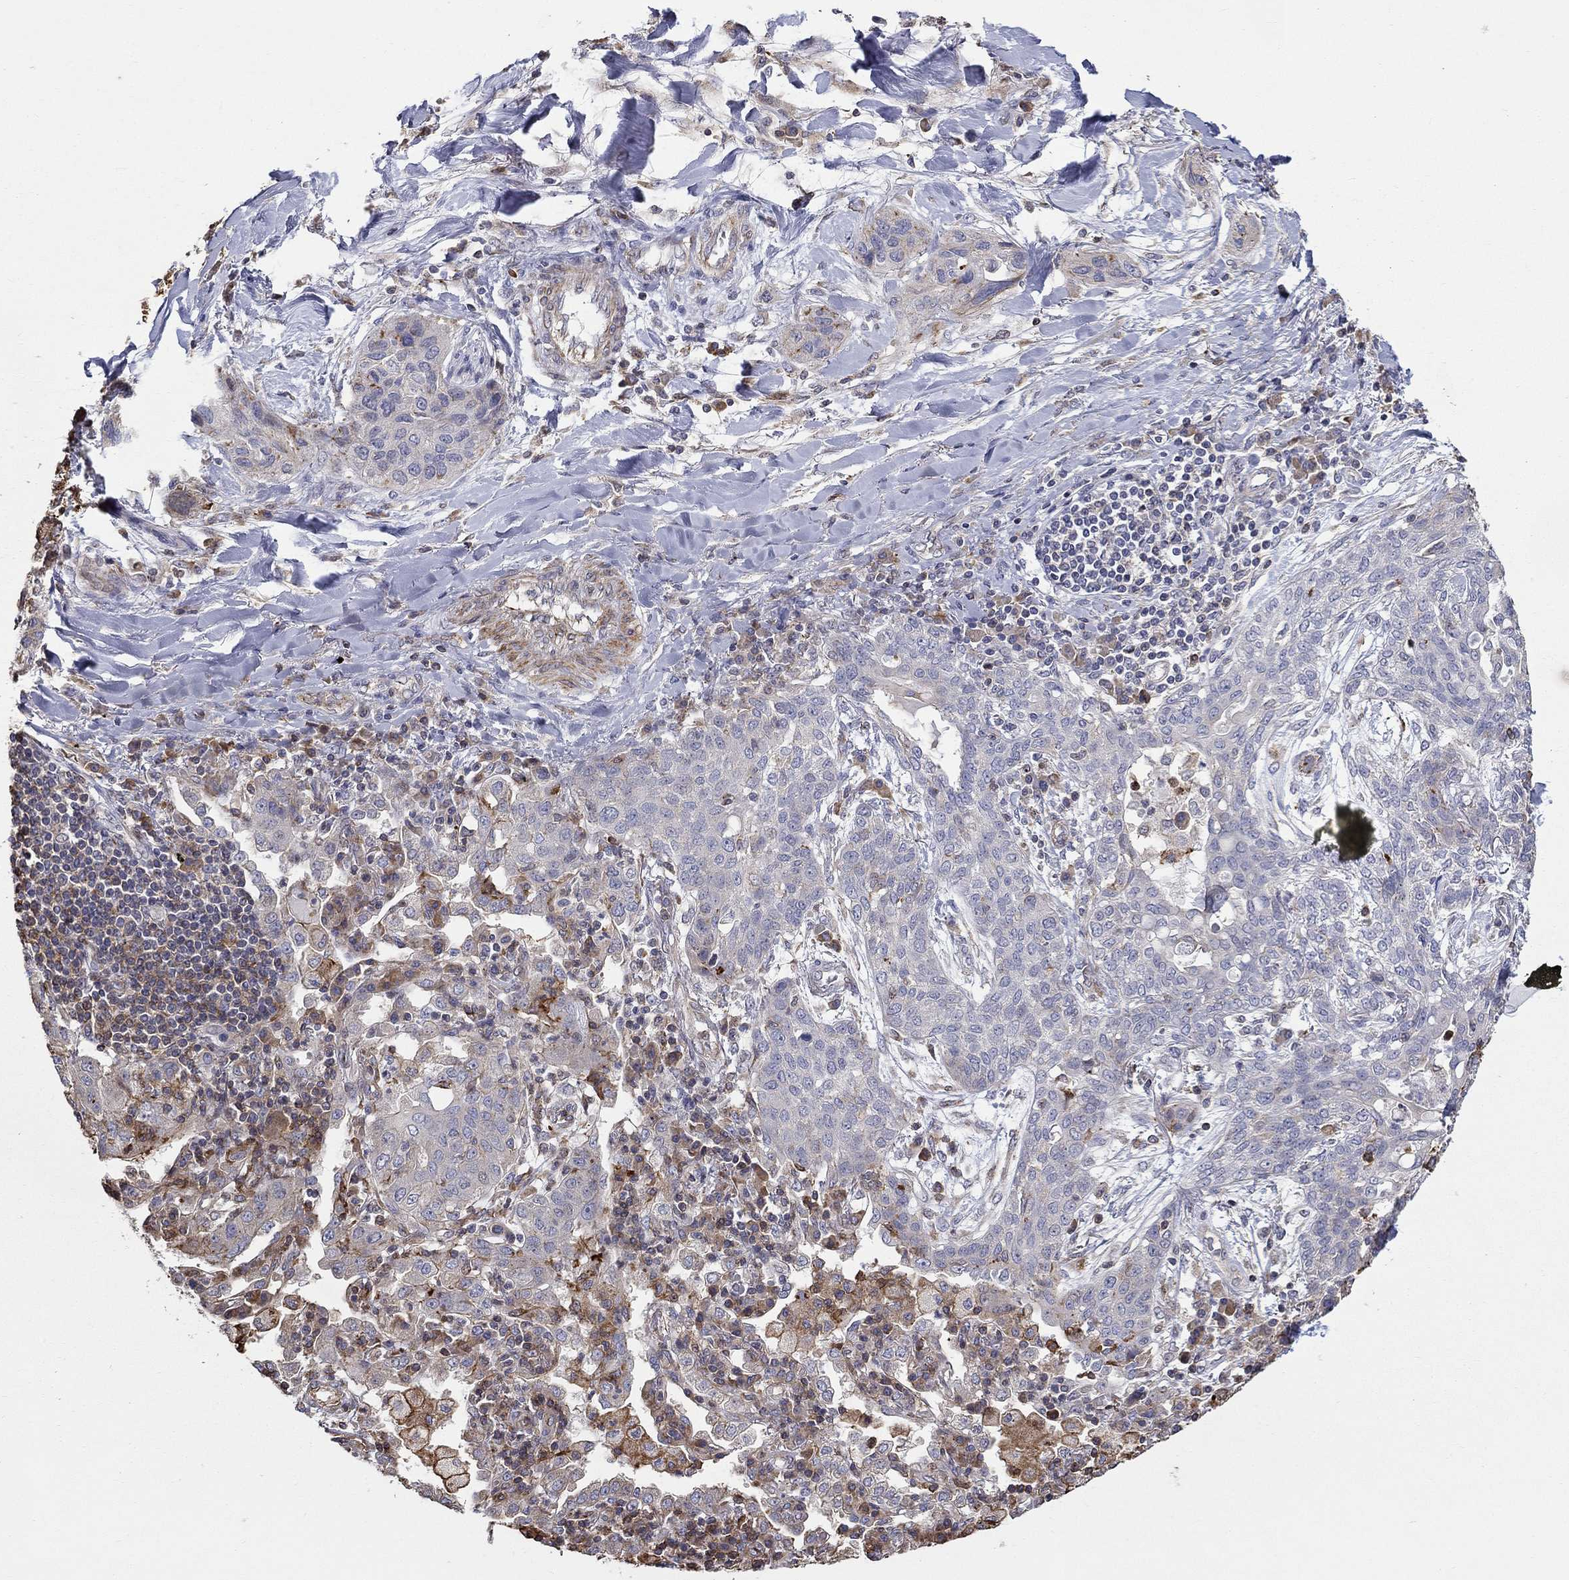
{"staining": {"intensity": "strong", "quantity": "<25%", "location": "cytoplasmic/membranous"}, "tissue": "lung cancer", "cell_type": "Tumor cells", "image_type": "cancer", "snomed": [{"axis": "morphology", "description": "Squamous cell carcinoma, NOS"}, {"axis": "topography", "description": "Lung"}], "caption": "Brown immunohistochemical staining in human lung cancer demonstrates strong cytoplasmic/membranous expression in approximately <25% of tumor cells.", "gene": "NPHP1", "patient": {"sex": "female", "age": 70}}